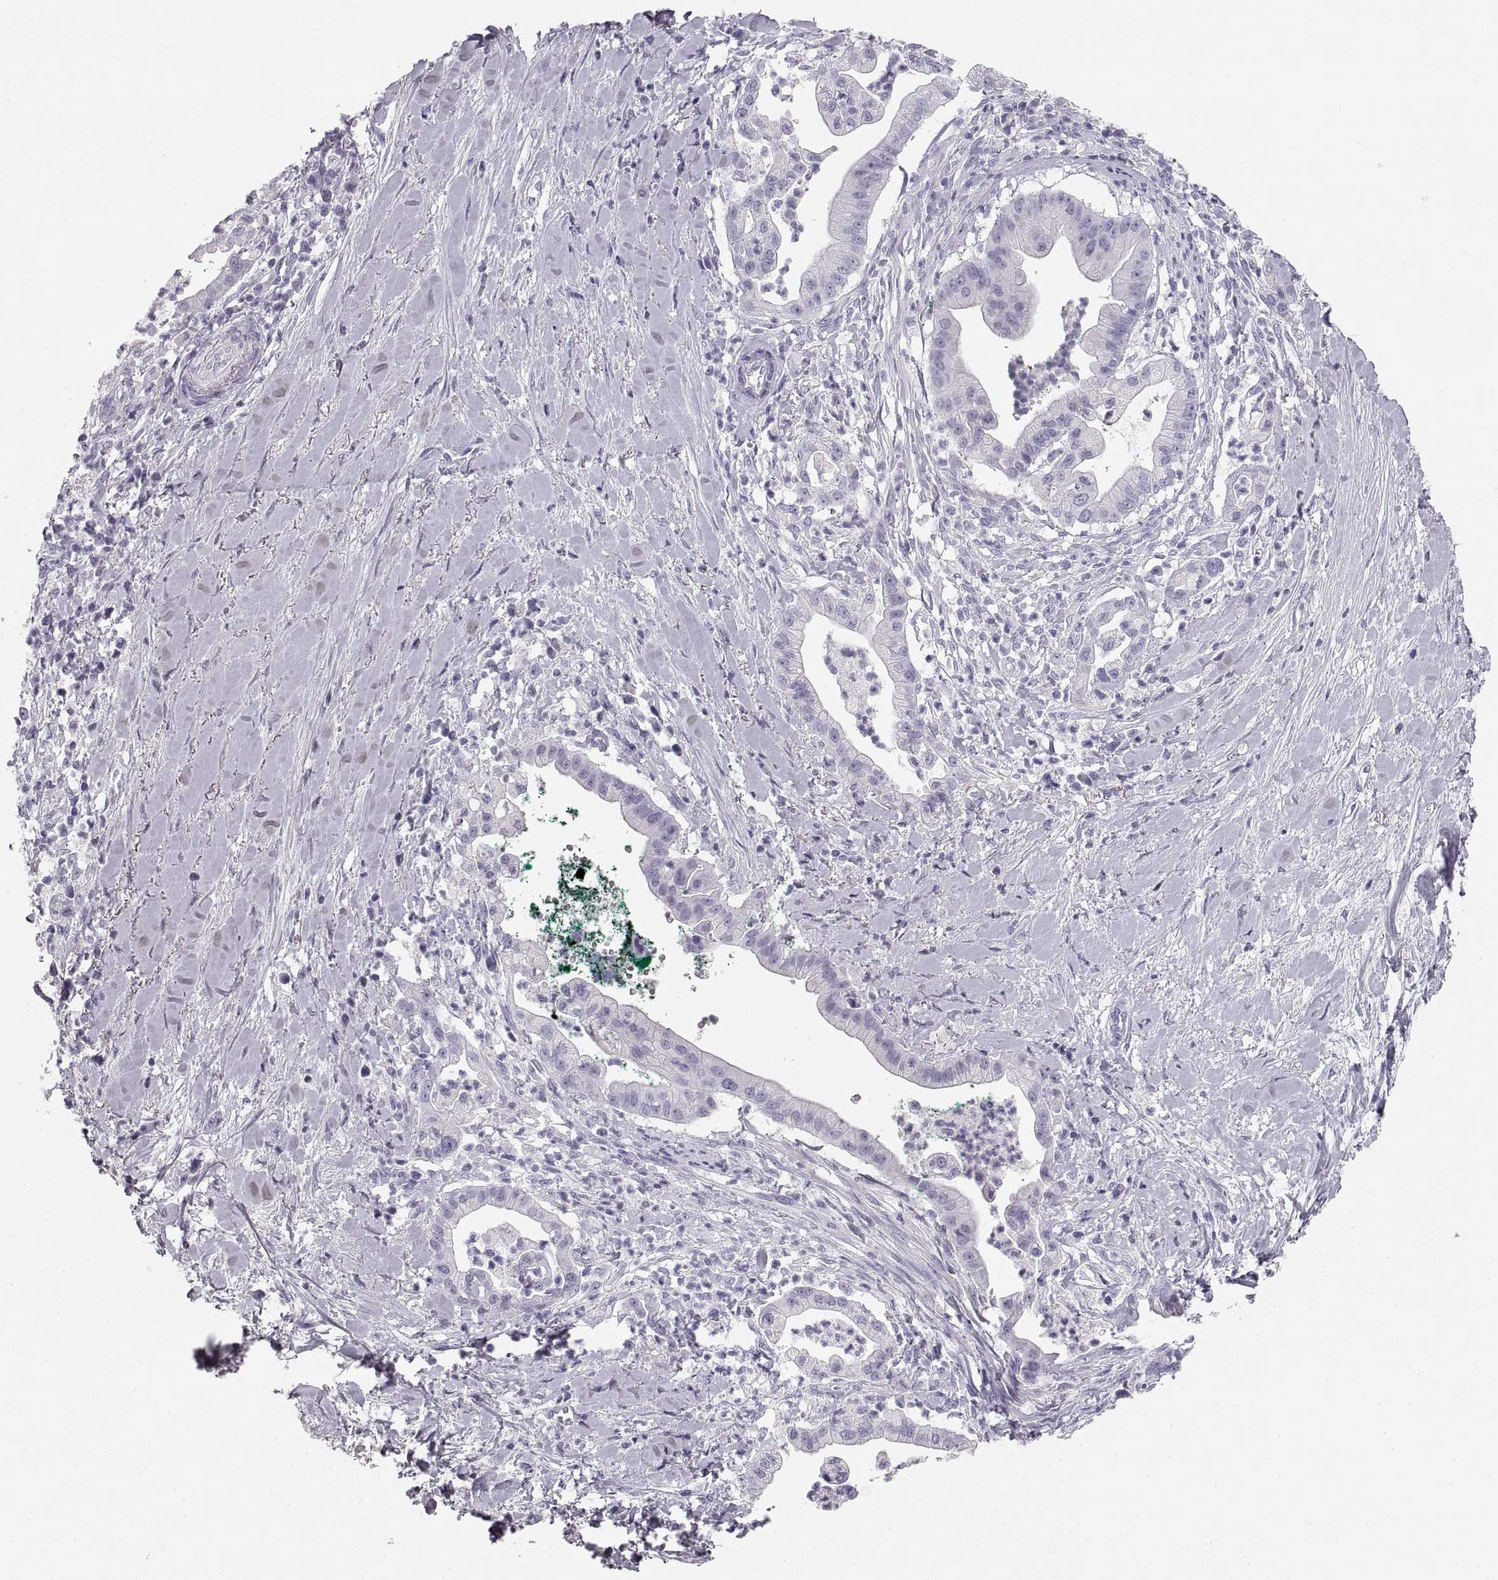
{"staining": {"intensity": "negative", "quantity": "none", "location": "none"}, "tissue": "pancreatic cancer", "cell_type": "Tumor cells", "image_type": "cancer", "snomed": [{"axis": "morphology", "description": "Normal tissue, NOS"}, {"axis": "morphology", "description": "Adenocarcinoma, NOS"}, {"axis": "topography", "description": "Lymph node"}, {"axis": "topography", "description": "Pancreas"}], "caption": "The image shows no significant expression in tumor cells of pancreatic adenocarcinoma. (DAB immunohistochemistry with hematoxylin counter stain).", "gene": "CRYAA", "patient": {"sex": "female", "age": 58}}